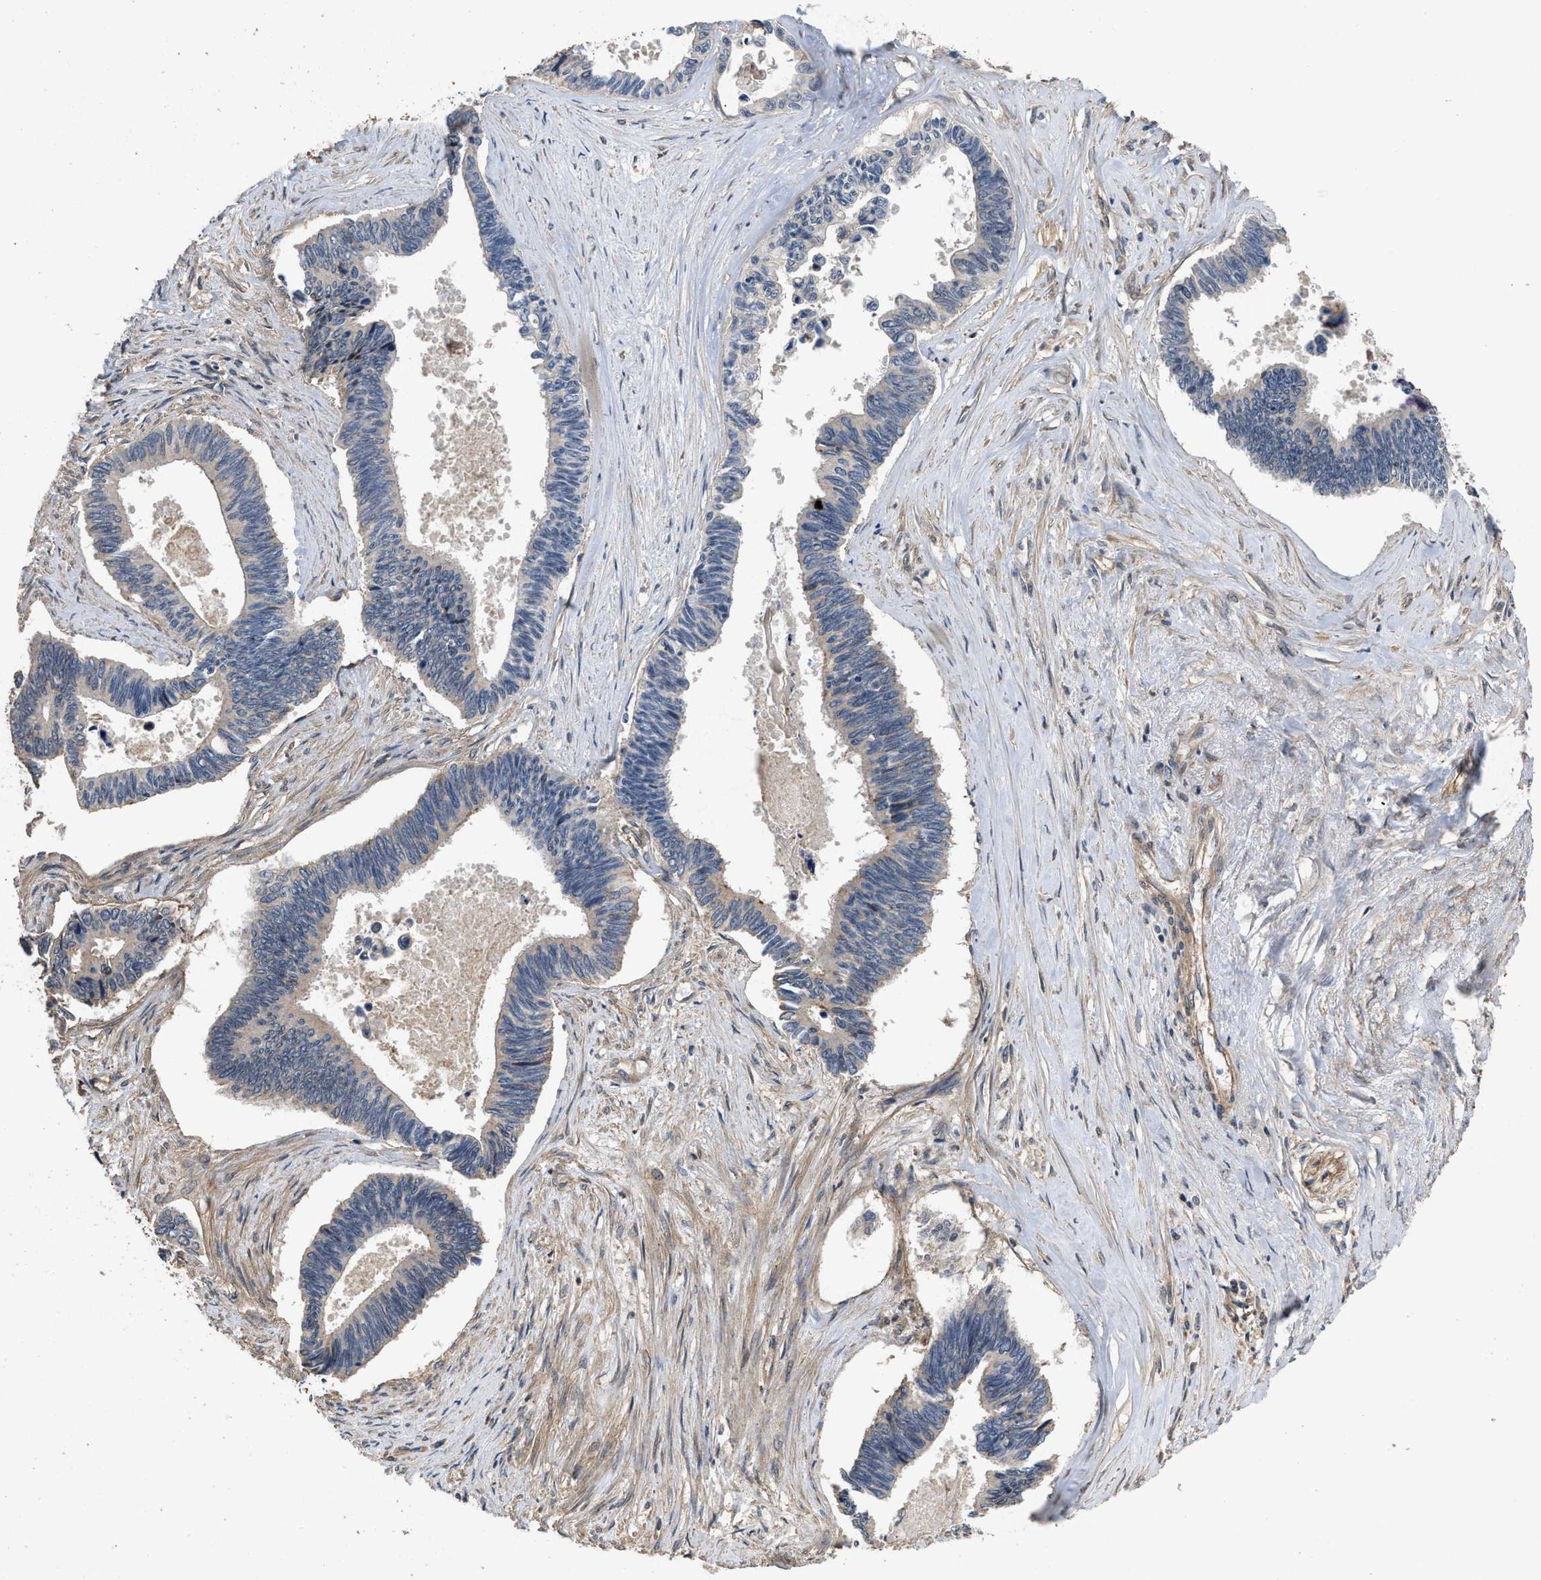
{"staining": {"intensity": "negative", "quantity": "none", "location": "none"}, "tissue": "pancreatic cancer", "cell_type": "Tumor cells", "image_type": "cancer", "snomed": [{"axis": "morphology", "description": "Adenocarcinoma, NOS"}, {"axis": "topography", "description": "Pancreas"}], "caption": "Immunohistochemistry (IHC) image of neoplastic tissue: pancreatic cancer stained with DAB (3,3'-diaminobenzidine) shows no significant protein staining in tumor cells.", "gene": "UTRN", "patient": {"sex": "female", "age": 70}}